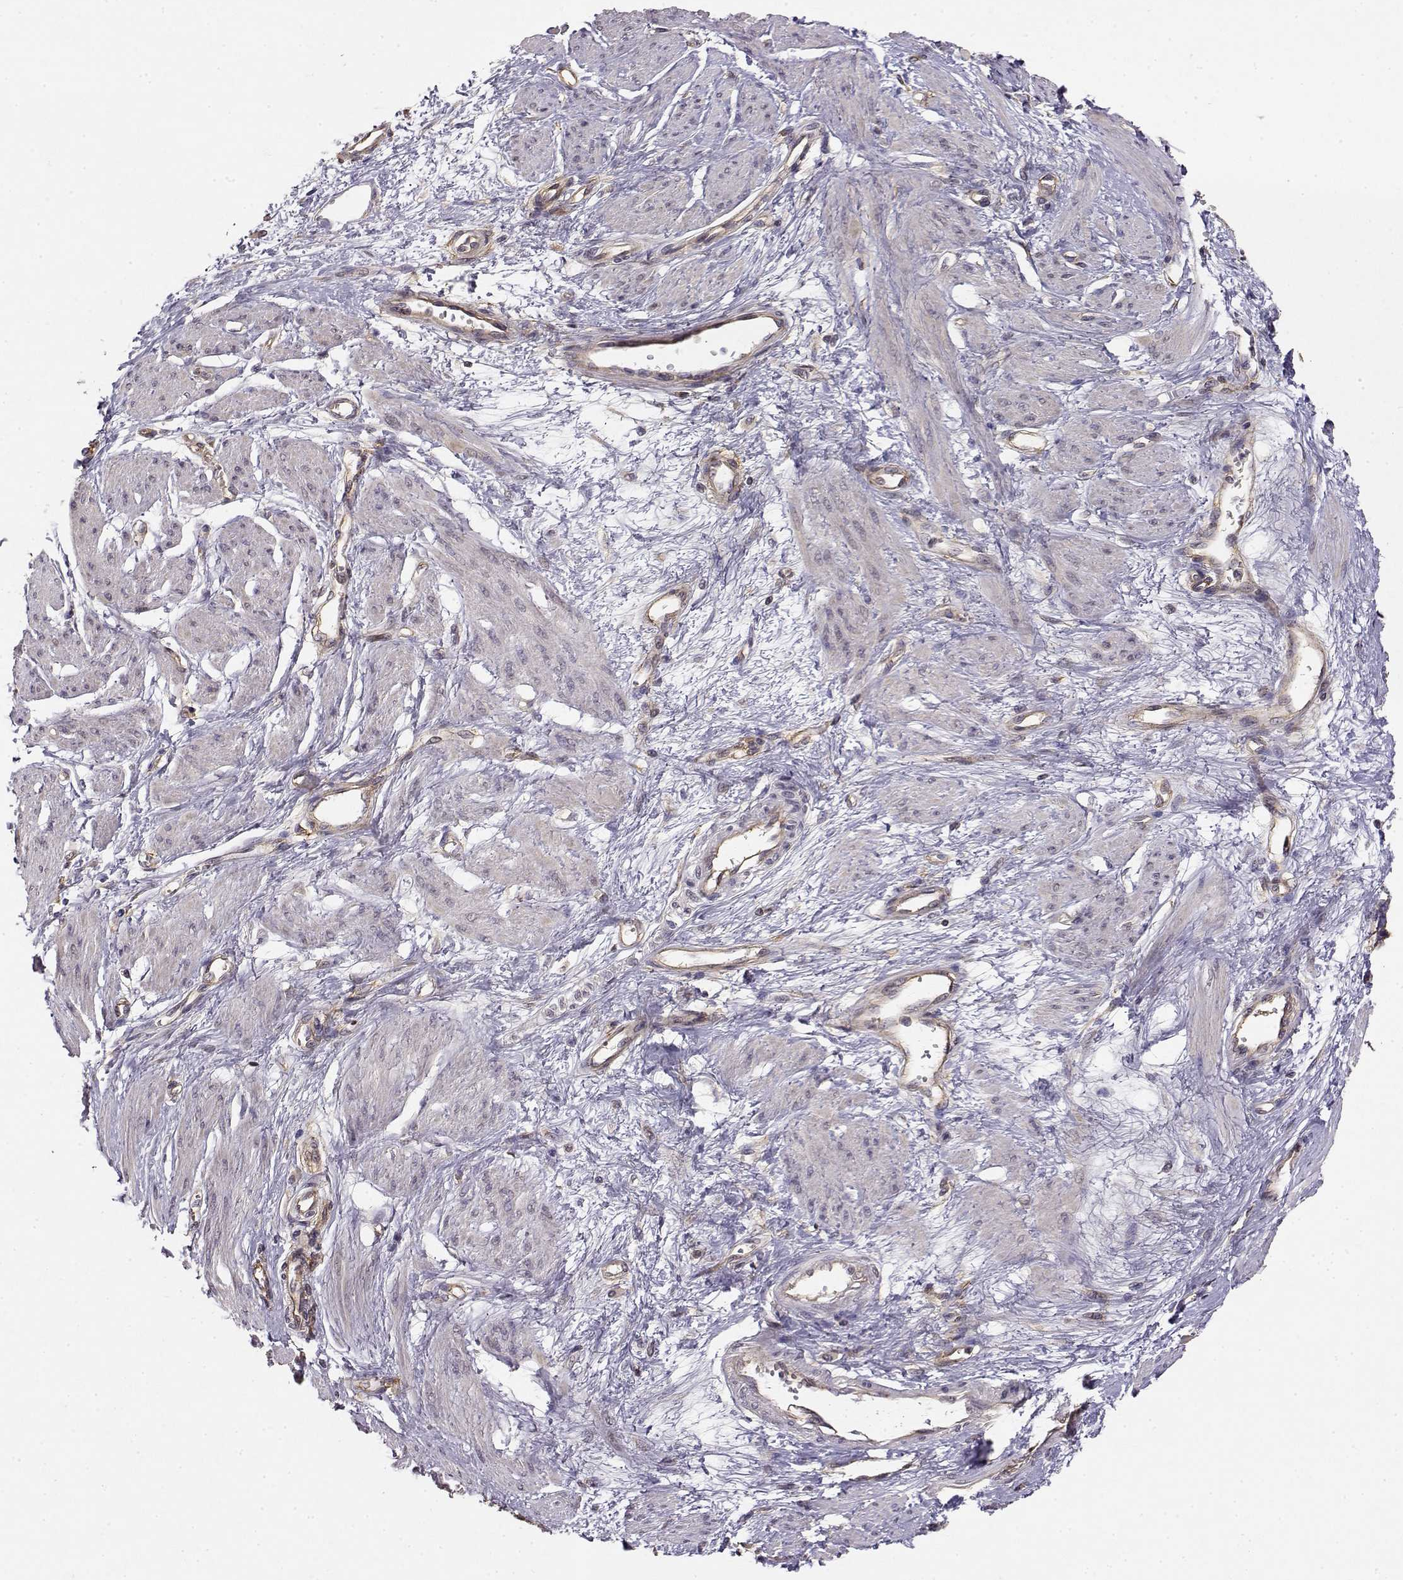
{"staining": {"intensity": "negative", "quantity": "none", "location": "none"}, "tissue": "smooth muscle", "cell_type": "Smooth muscle cells", "image_type": "normal", "snomed": [{"axis": "morphology", "description": "Normal tissue, NOS"}, {"axis": "topography", "description": "Smooth muscle"}, {"axis": "topography", "description": "Uterus"}], "caption": "Smooth muscle stained for a protein using immunohistochemistry (IHC) shows no expression smooth muscle cells.", "gene": "IFITM1", "patient": {"sex": "female", "age": 39}}